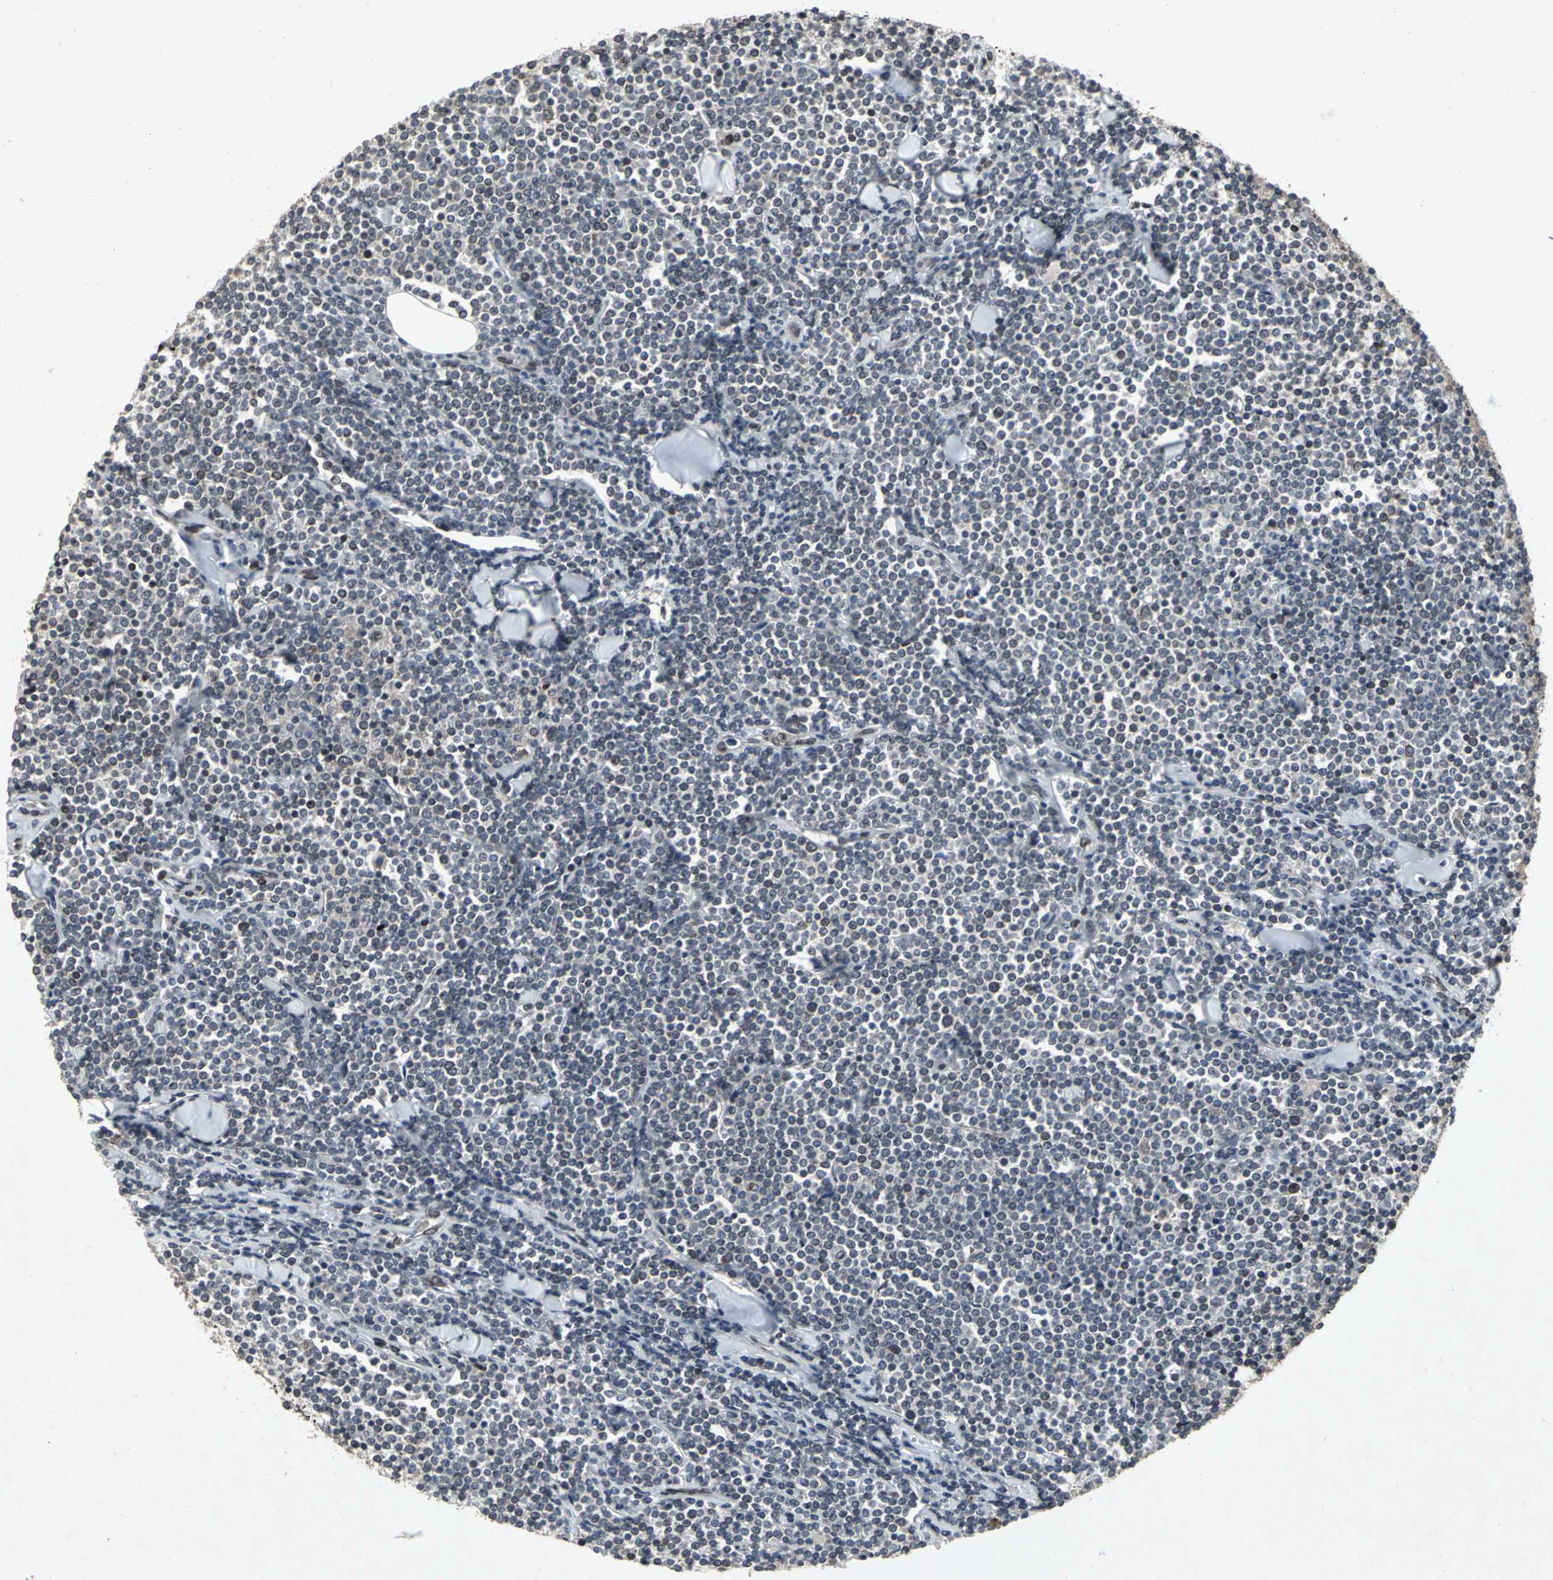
{"staining": {"intensity": "negative", "quantity": "none", "location": "none"}, "tissue": "lymphoma", "cell_type": "Tumor cells", "image_type": "cancer", "snomed": [{"axis": "morphology", "description": "Malignant lymphoma, non-Hodgkin's type, Low grade"}, {"axis": "topography", "description": "Soft tissue"}], "caption": "Protein analysis of lymphoma reveals no significant expression in tumor cells.", "gene": "SH2B3", "patient": {"sex": "male", "age": 92}}